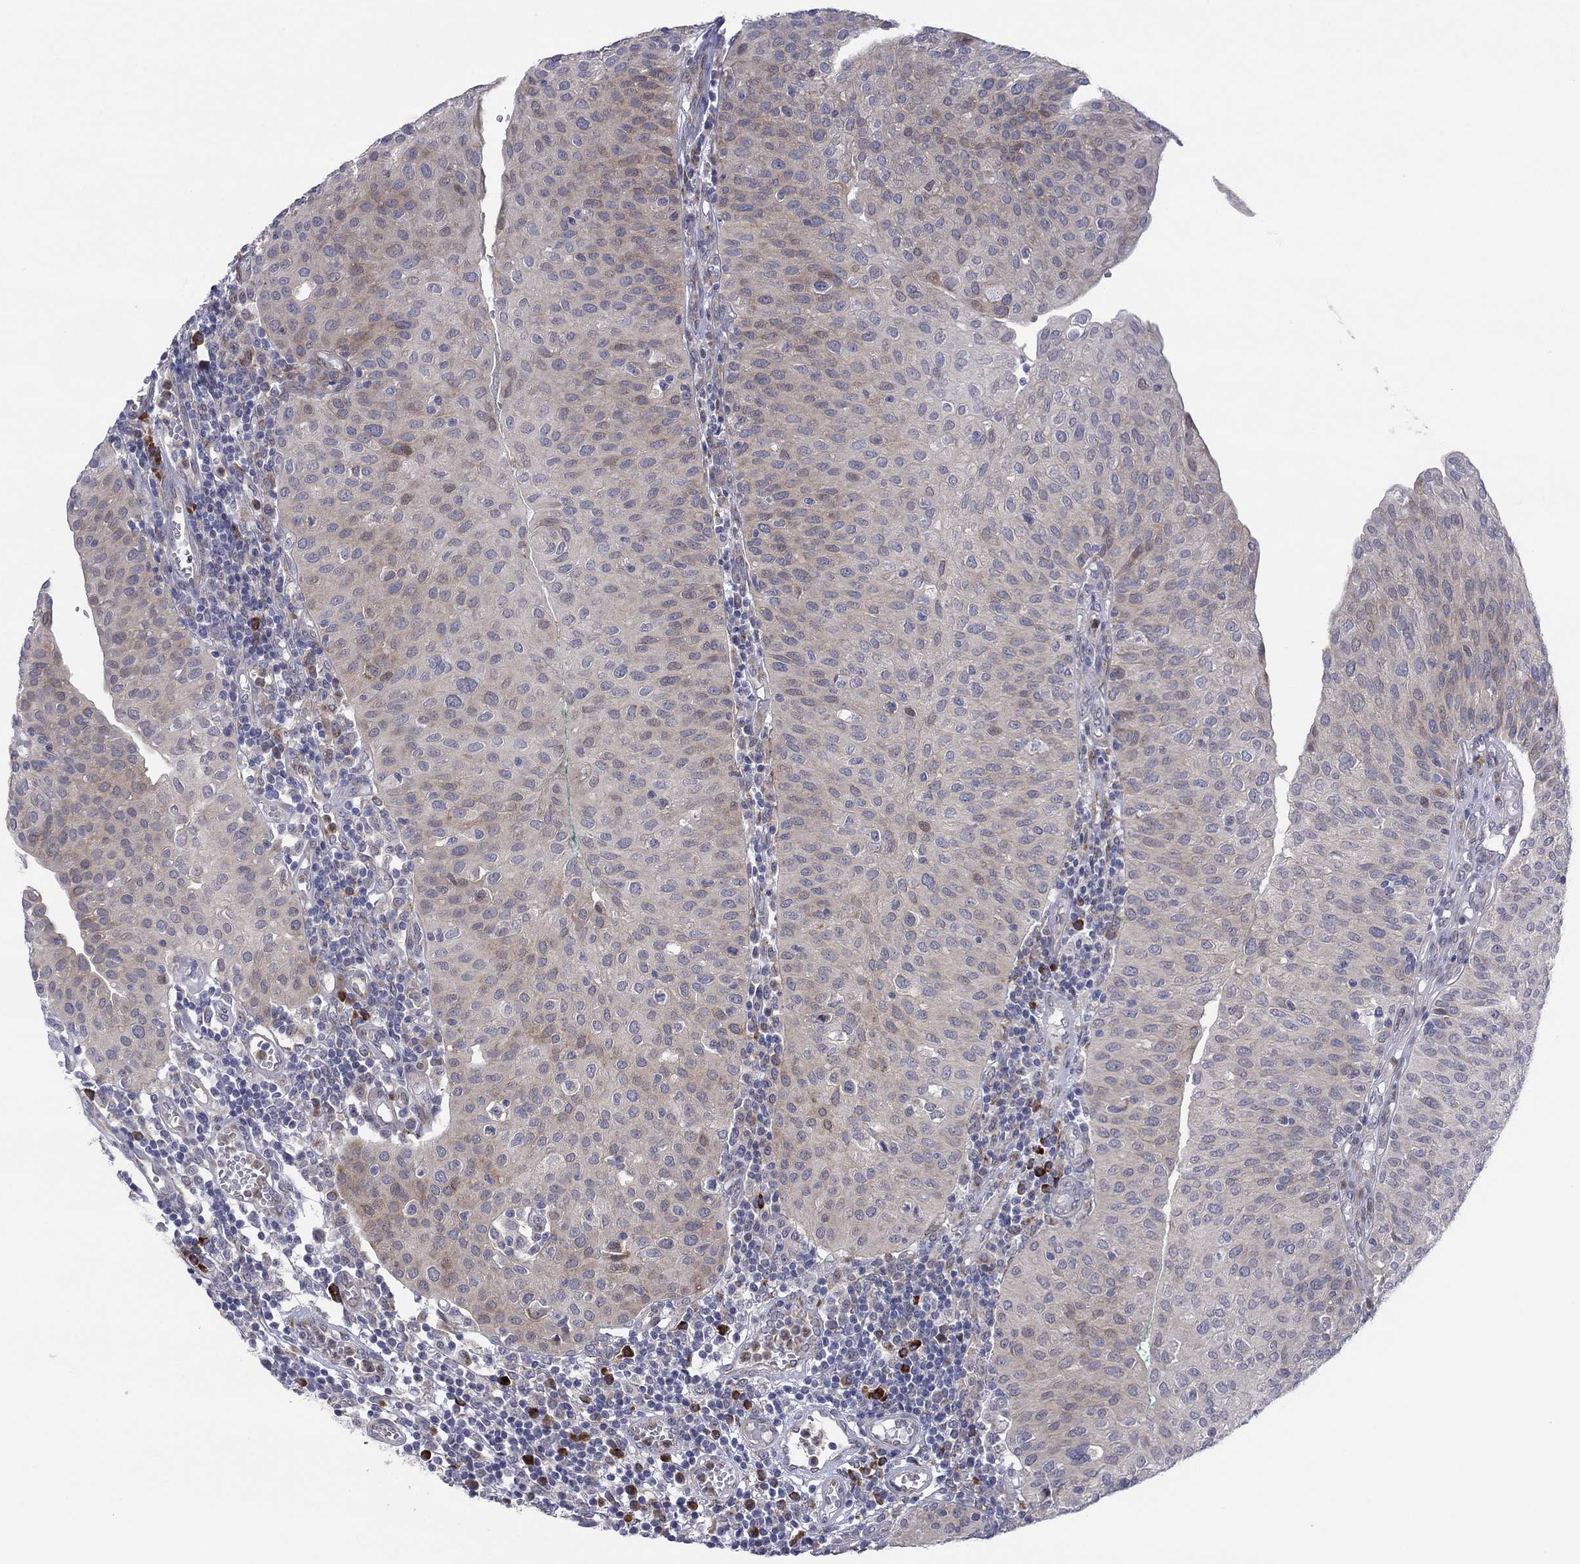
{"staining": {"intensity": "weak", "quantity": "25%-75%", "location": "cytoplasmic/membranous"}, "tissue": "urothelial cancer", "cell_type": "Tumor cells", "image_type": "cancer", "snomed": [{"axis": "morphology", "description": "Urothelial carcinoma, Low grade"}, {"axis": "topography", "description": "Urinary bladder"}], "caption": "Immunohistochemistry (IHC) of human urothelial carcinoma (low-grade) displays low levels of weak cytoplasmic/membranous expression in about 25%-75% of tumor cells. (Brightfield microscopy of DAB IHC at high magnification).", "gene": "TTC21B", "patient": {"sex": "male", "age": 54}}